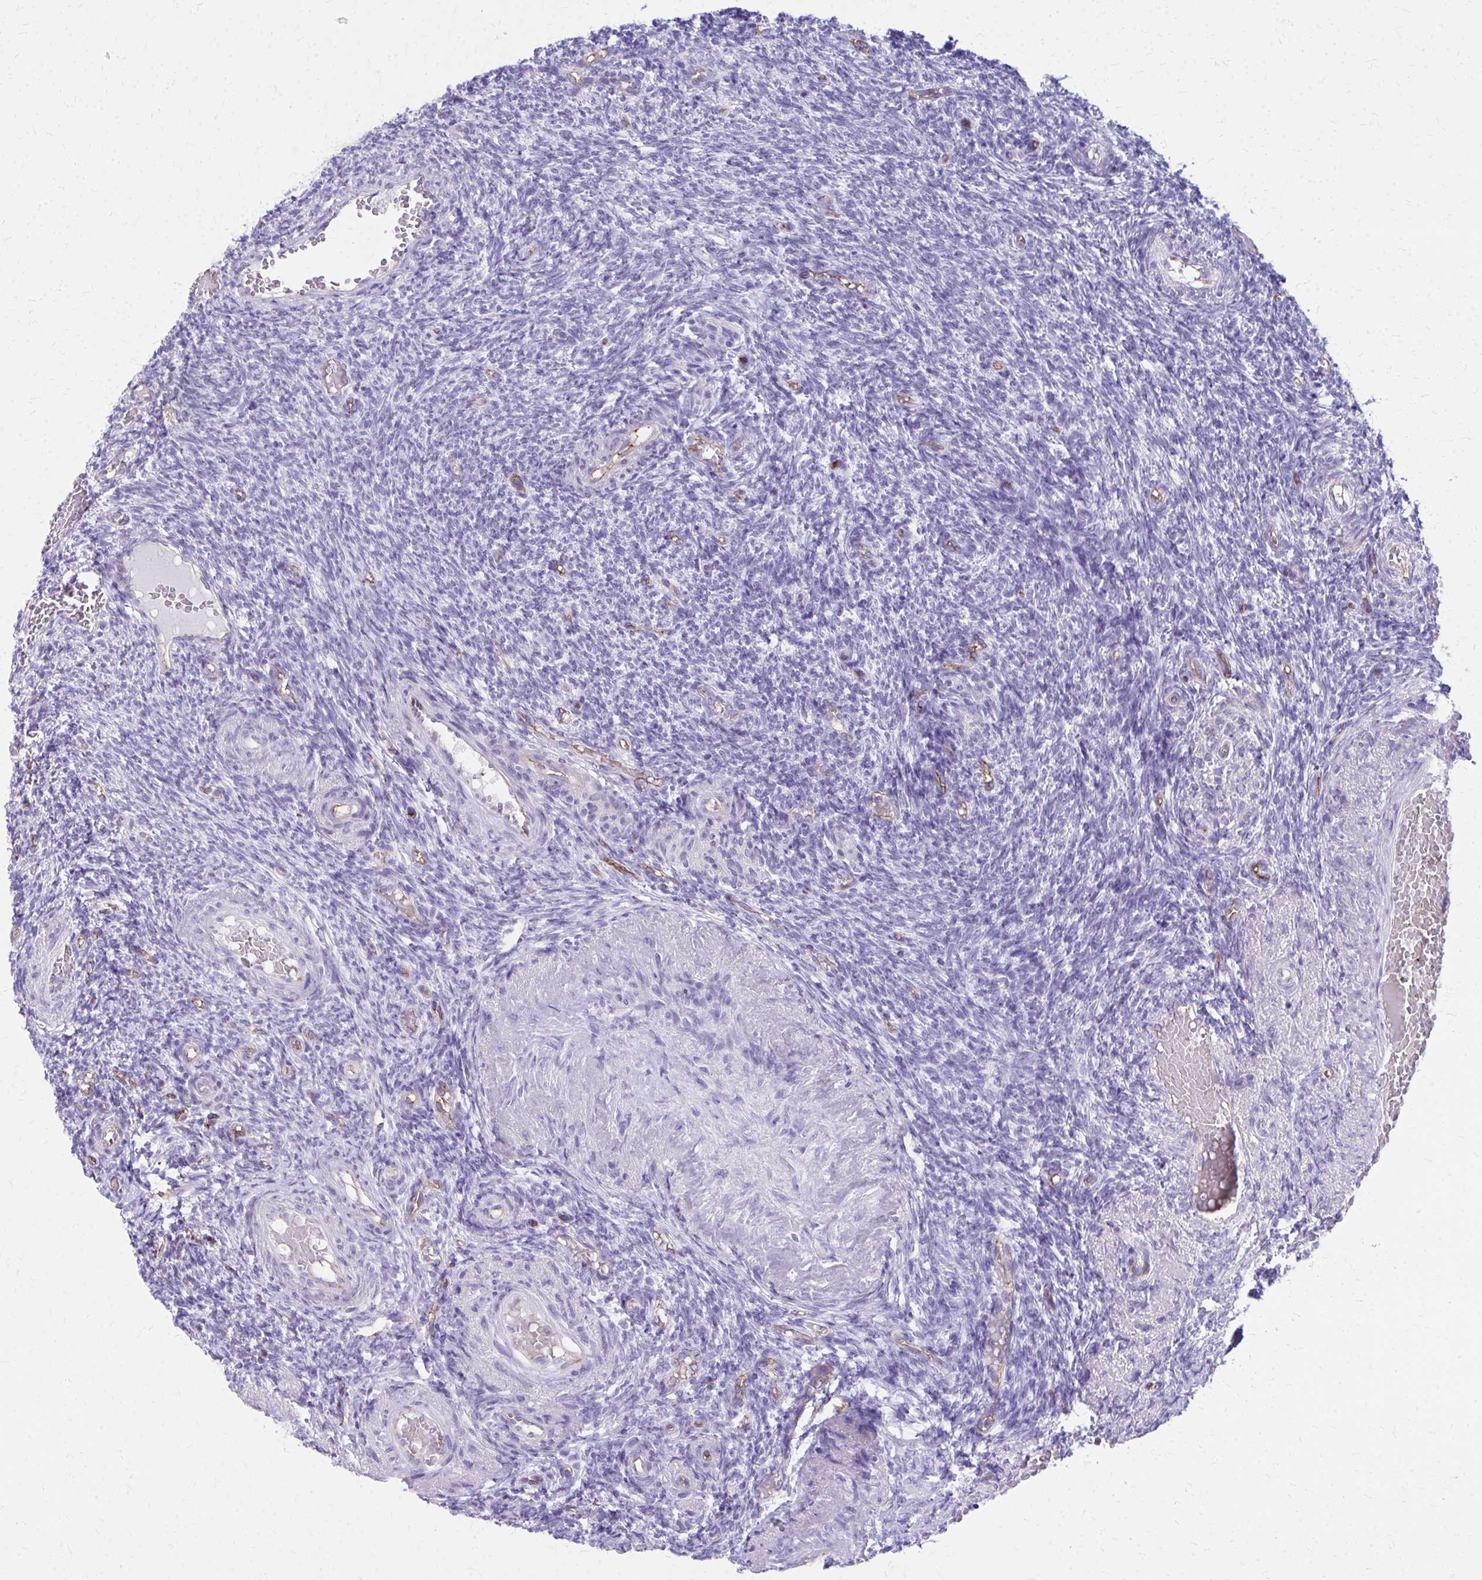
{"staining": {"intensity": "negative", "quantity": "none", "location": "none"}, "tissue": "ovary", "cell_type": "Follicle cells", "image_type": "normal", "snomed": [{"axis": "morphology", "description": "Normal tissue, NOS"}, {"axis": "topography", "description": "Ovary"}], "caption": "An IHC photomicrograph of normal ovary is shown. There is no staining in follicle cells of ovary.", "gene": "TPSG1", "patient": {"sex": "female", "age": 39}}